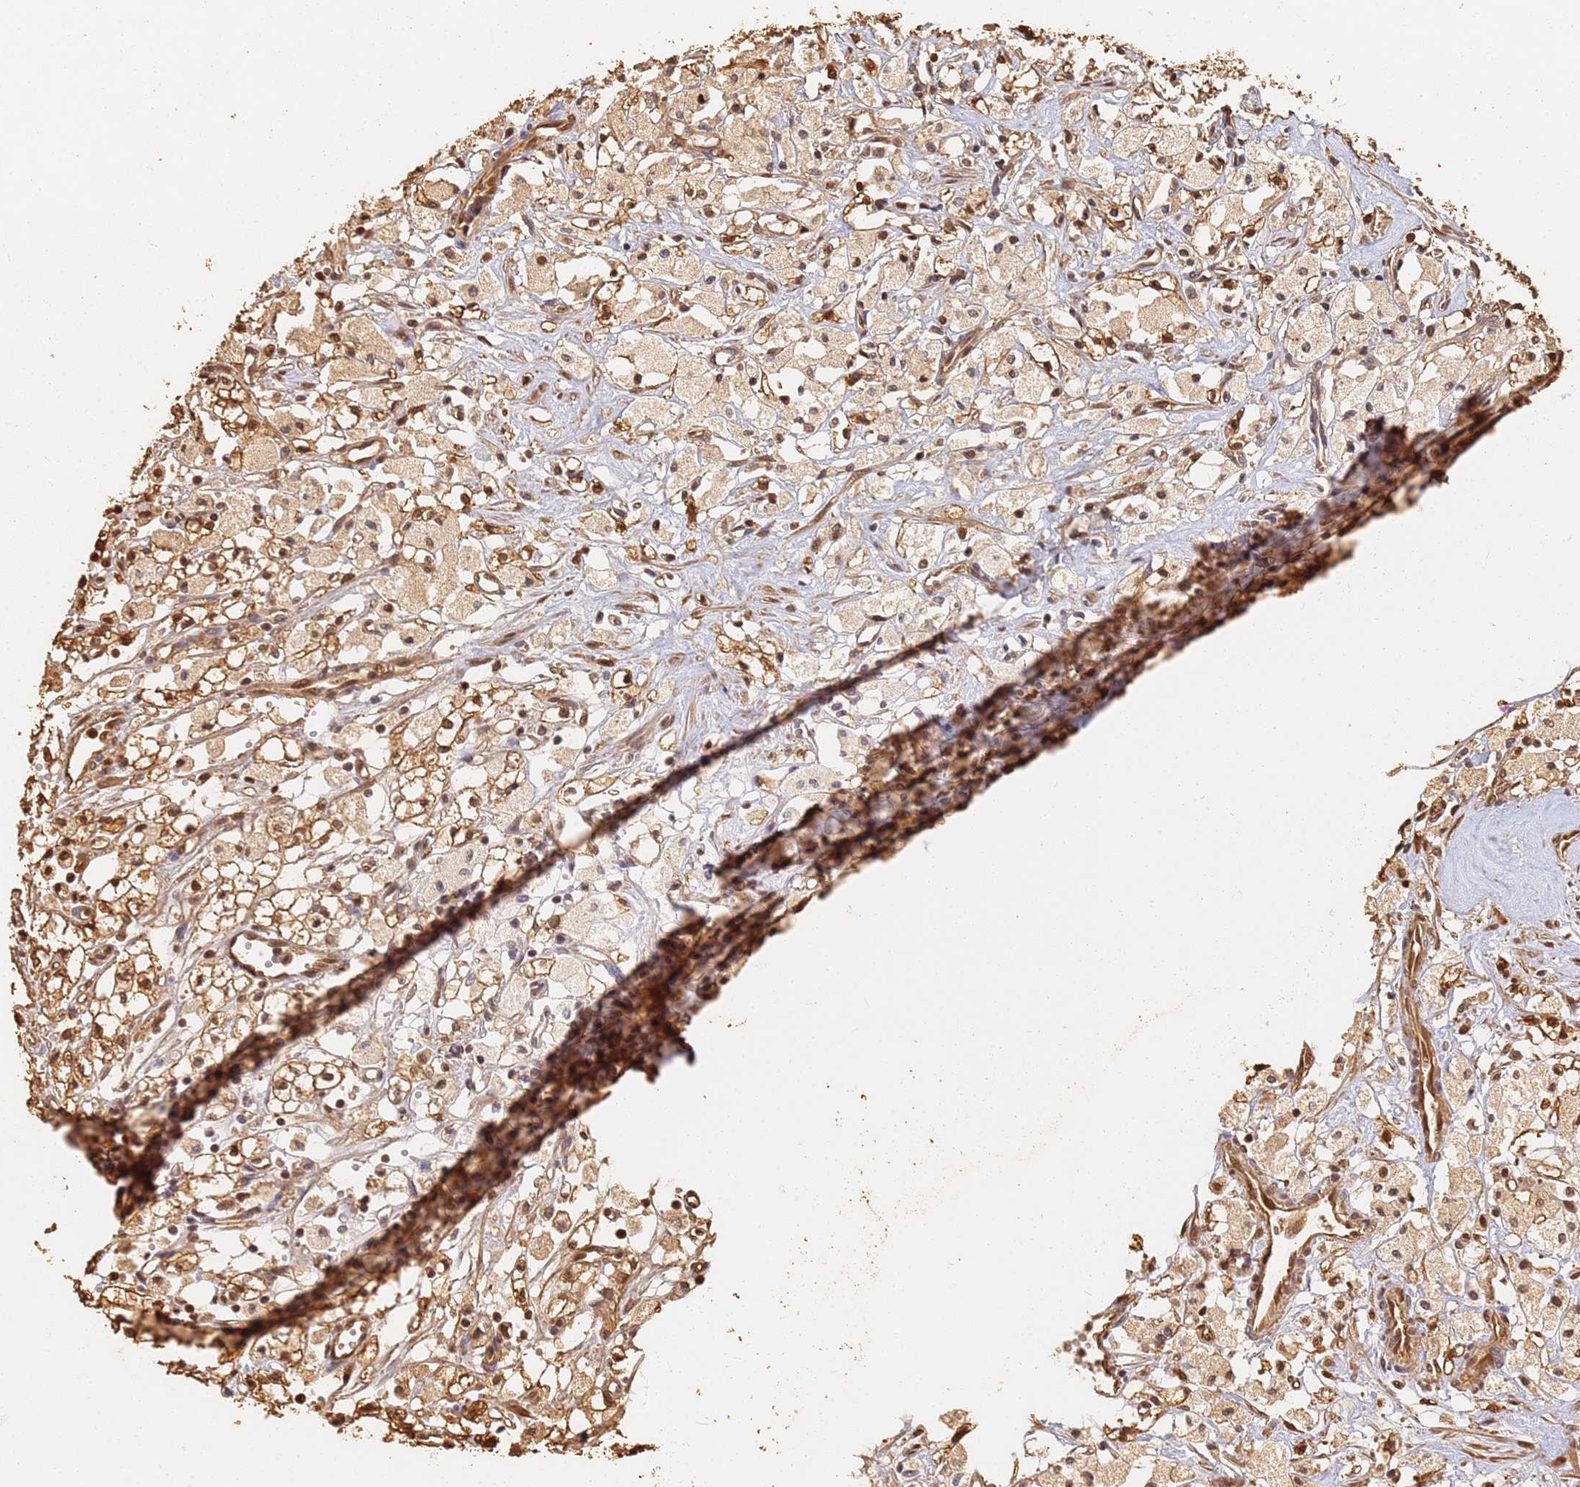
{"staining": {"intensity": "moderate", "quantity": ">75%", "location": "cytoplasmic/membranous,nuclear"}, "tissue": "renal cancer", "cell_type": "Tumor cells", "image_type": "cancer", "snomed": [{"axis": "morphology", "description": "Adenocarcinoma, NOS"}, {"axis": "topography", "description": "Kidney"}], "caption": "Human adenocarcinoma (renal) stained with a brown dye exhibits moderate cytoplasmic/membranous and nuclear positive staining in approximately >75% of tumor cells.", "gene": "JAK2", "patient": {"sex": "male", "age": 59}}